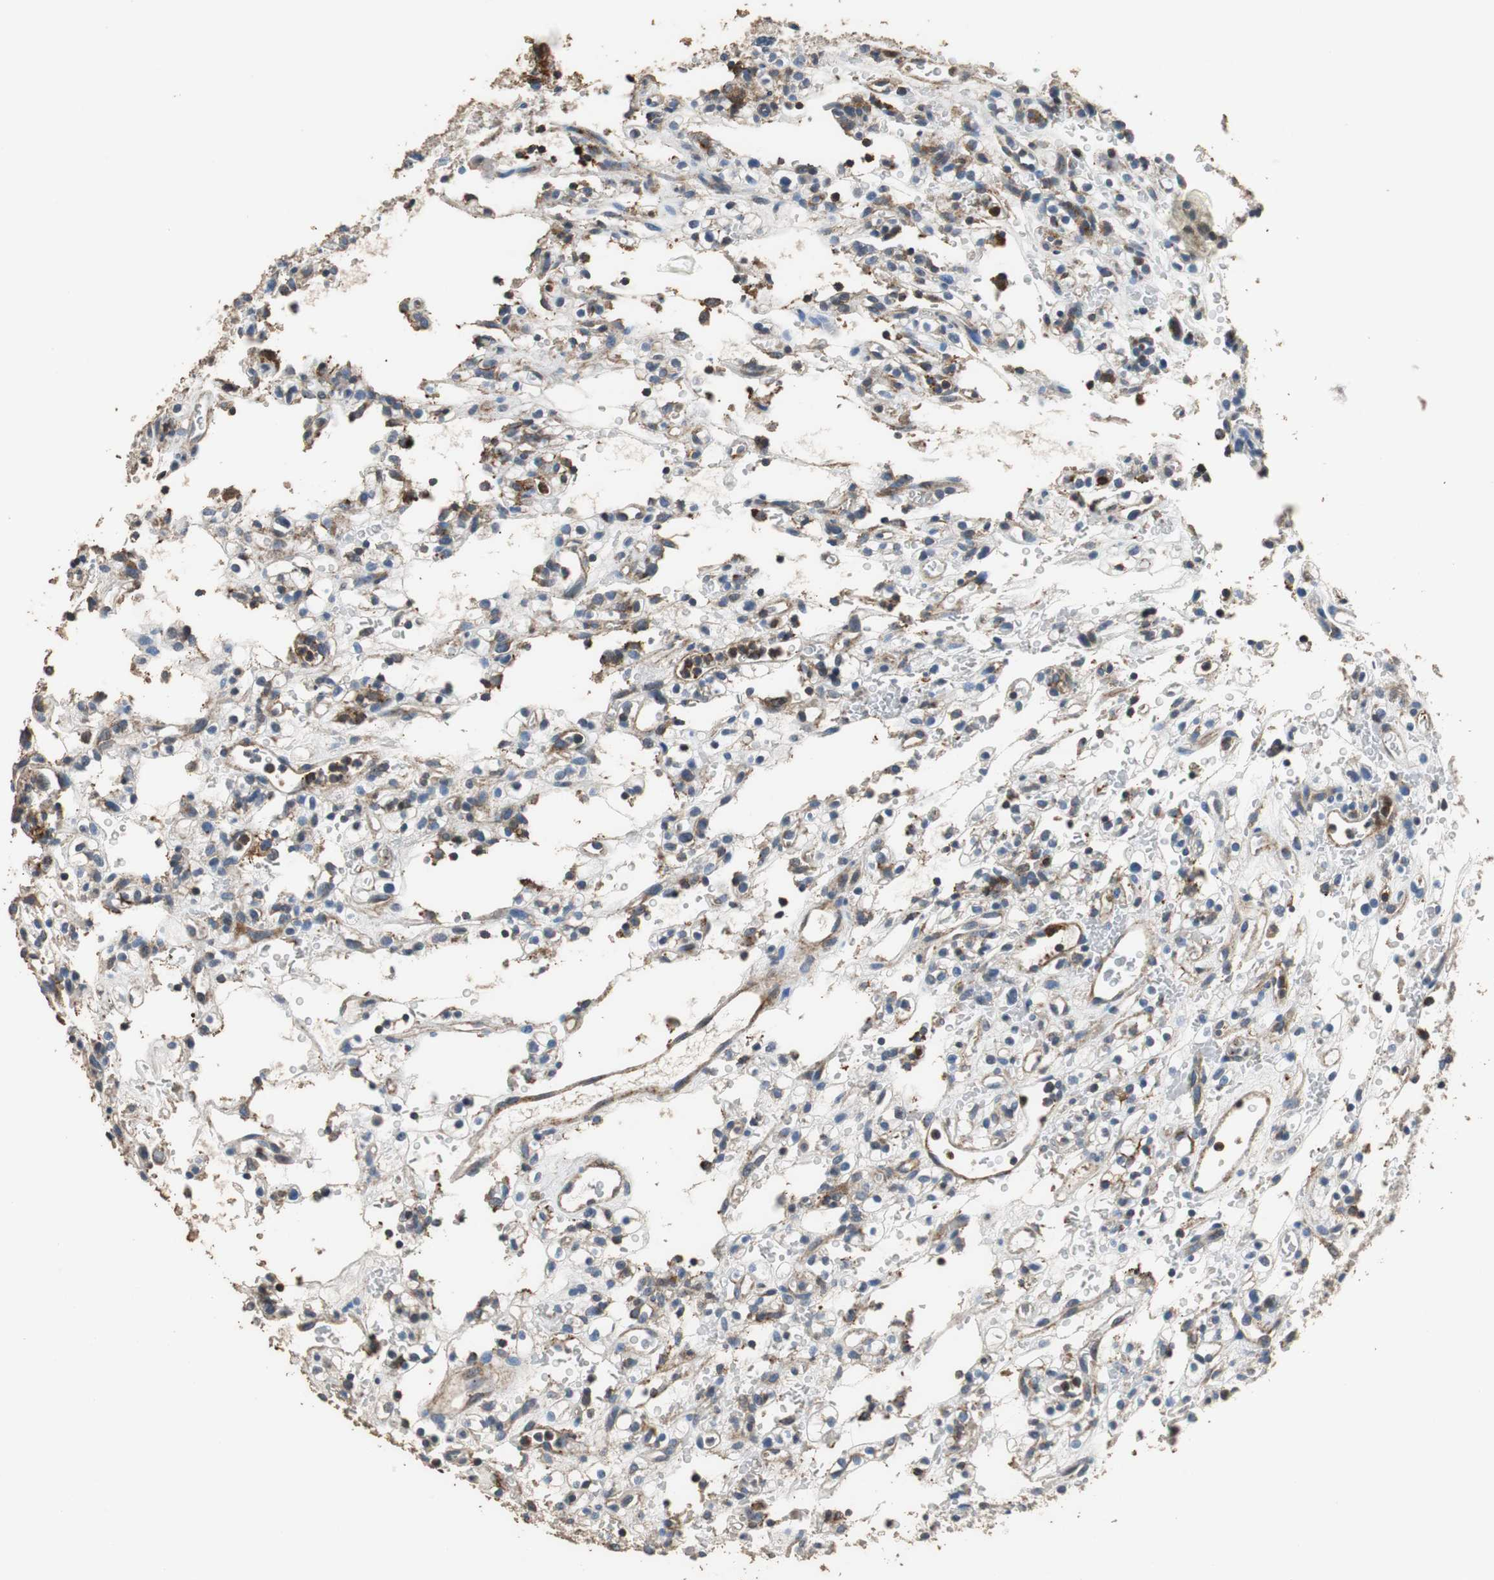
{"staining": {"intensity": "weak", "quantity": "<25%", "location": "cytoplasmic/membranous"}, "tissue": "renal cancer", "cell_type": "Tumor cells", "image_type": "cancer", "snomed": [{"axis": "morphology", "description": "Normal tissue, NOS"}, {"axis": "morphology", "description": "Adenocarcinoma, NOS"}, {"axis": "topography", "description": "Kidney"}], "caption": "Protein analysis of renal cancer (adenocarcinoma) shows no significant positivity in tumor cells. (Stains: DAB (3,3'-diaminobenzidine) IHC with hematoxylin counter stain, Microscopy: brightfield microscopy at high magnification).", "gene": "PRKRA", "patient": {"sex": "female", "age": 72}}